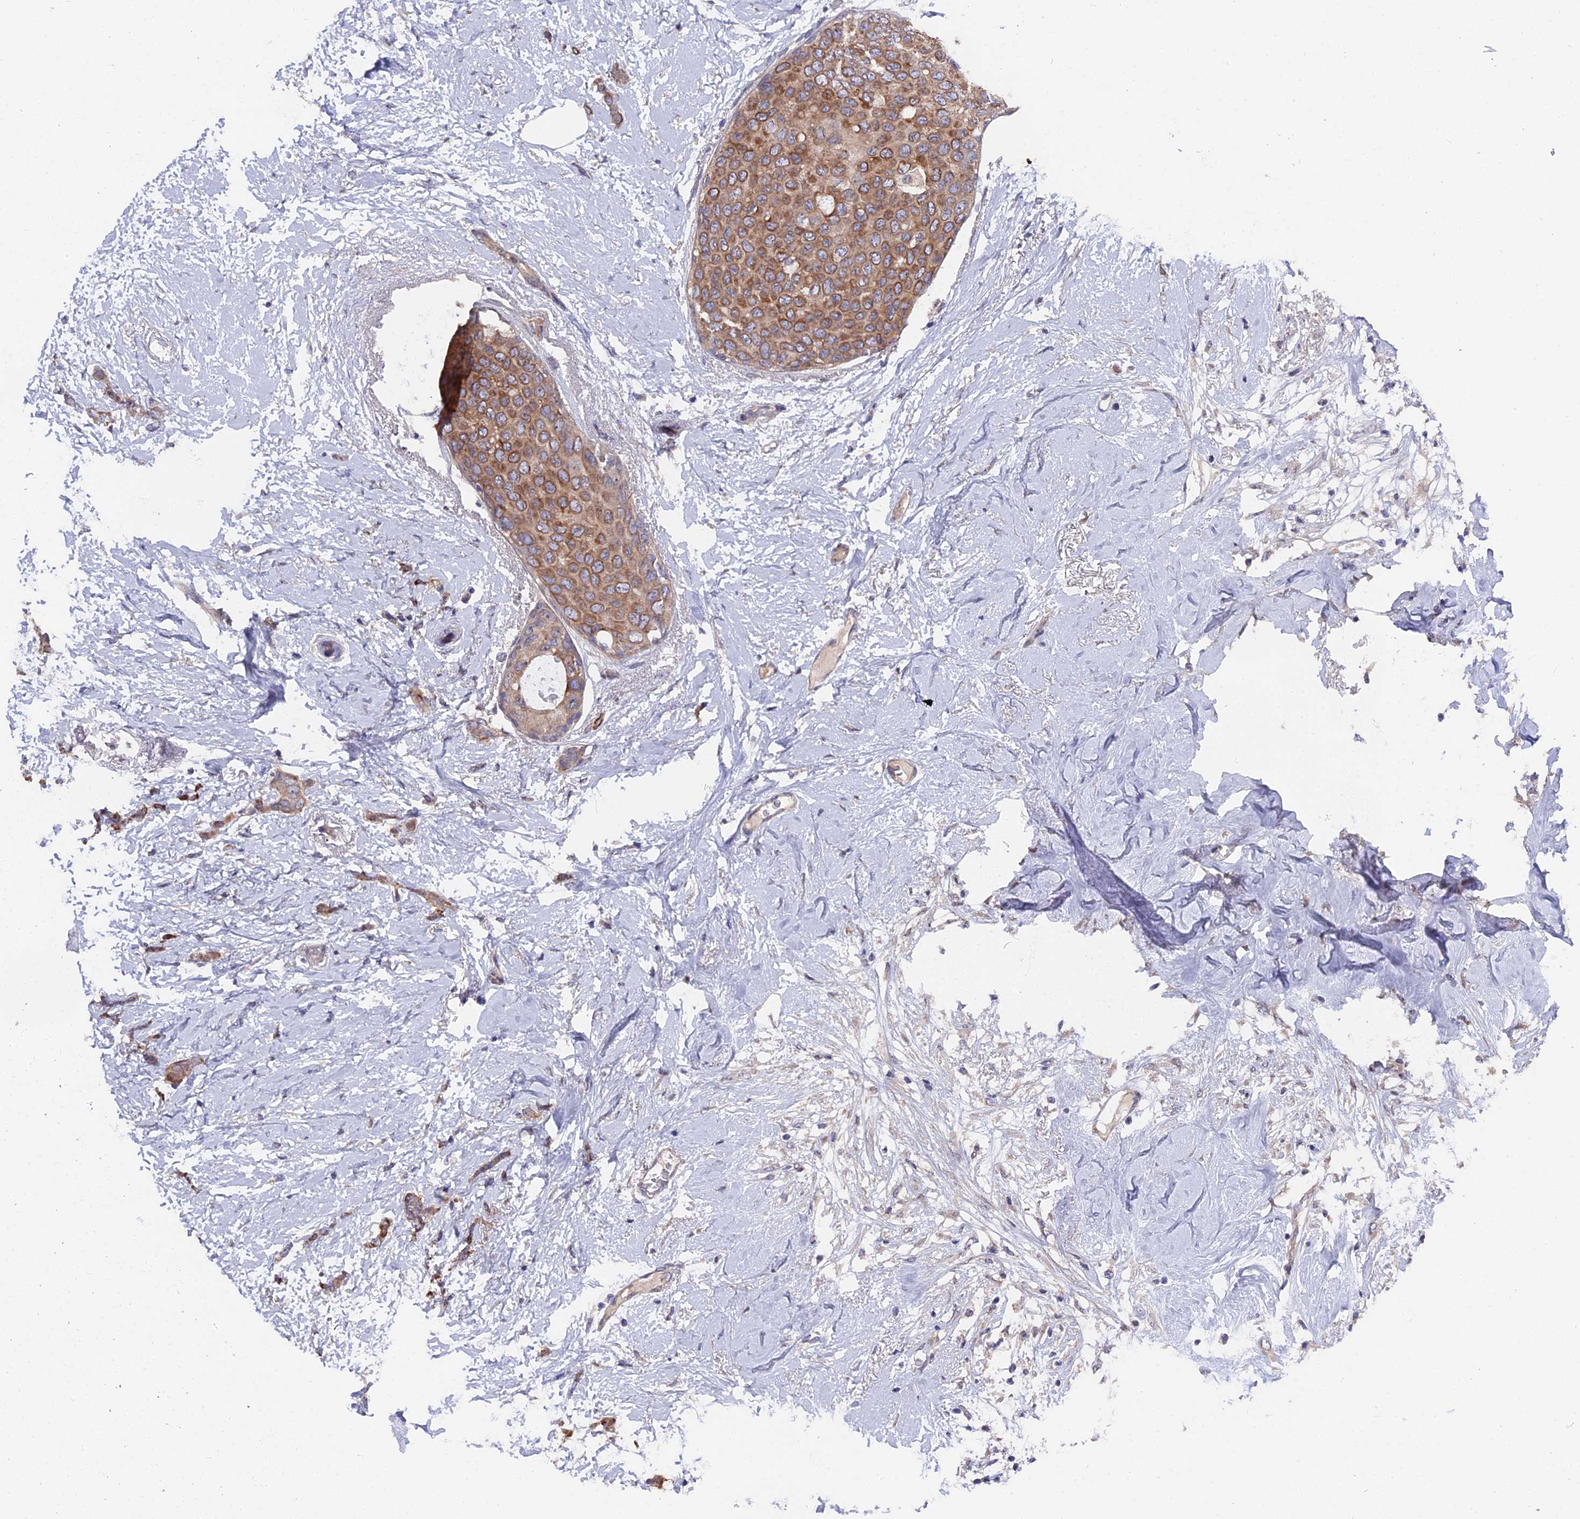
{"staining": {"intensity": "moderate", "quantity": ">75%", "location": "cytoplasmic/membranous"}, "tissue": "breast cancer", "cell_type": "Tumor cells", "image_type": "cancer", "snomed": [{"axis": "morphology", "description": "Duct carcinoma"}, {"axis": "topography", "description": "Breast"}], "caption": "Infiltrating ductal carcinoma (breast) was stained to show a protein in brown. There is medium levels of moderate cytoplasmic/membranous positivity in approximately >75% of tumor cells. Using DAB (3,3'-diaminobenzidine) (brown) and hematoxylin (blue) stains, captured at high magnification using brightfield microscopy.", "gene": "ZCCHC2", "patient": {"sex": "female", "age": 72}}